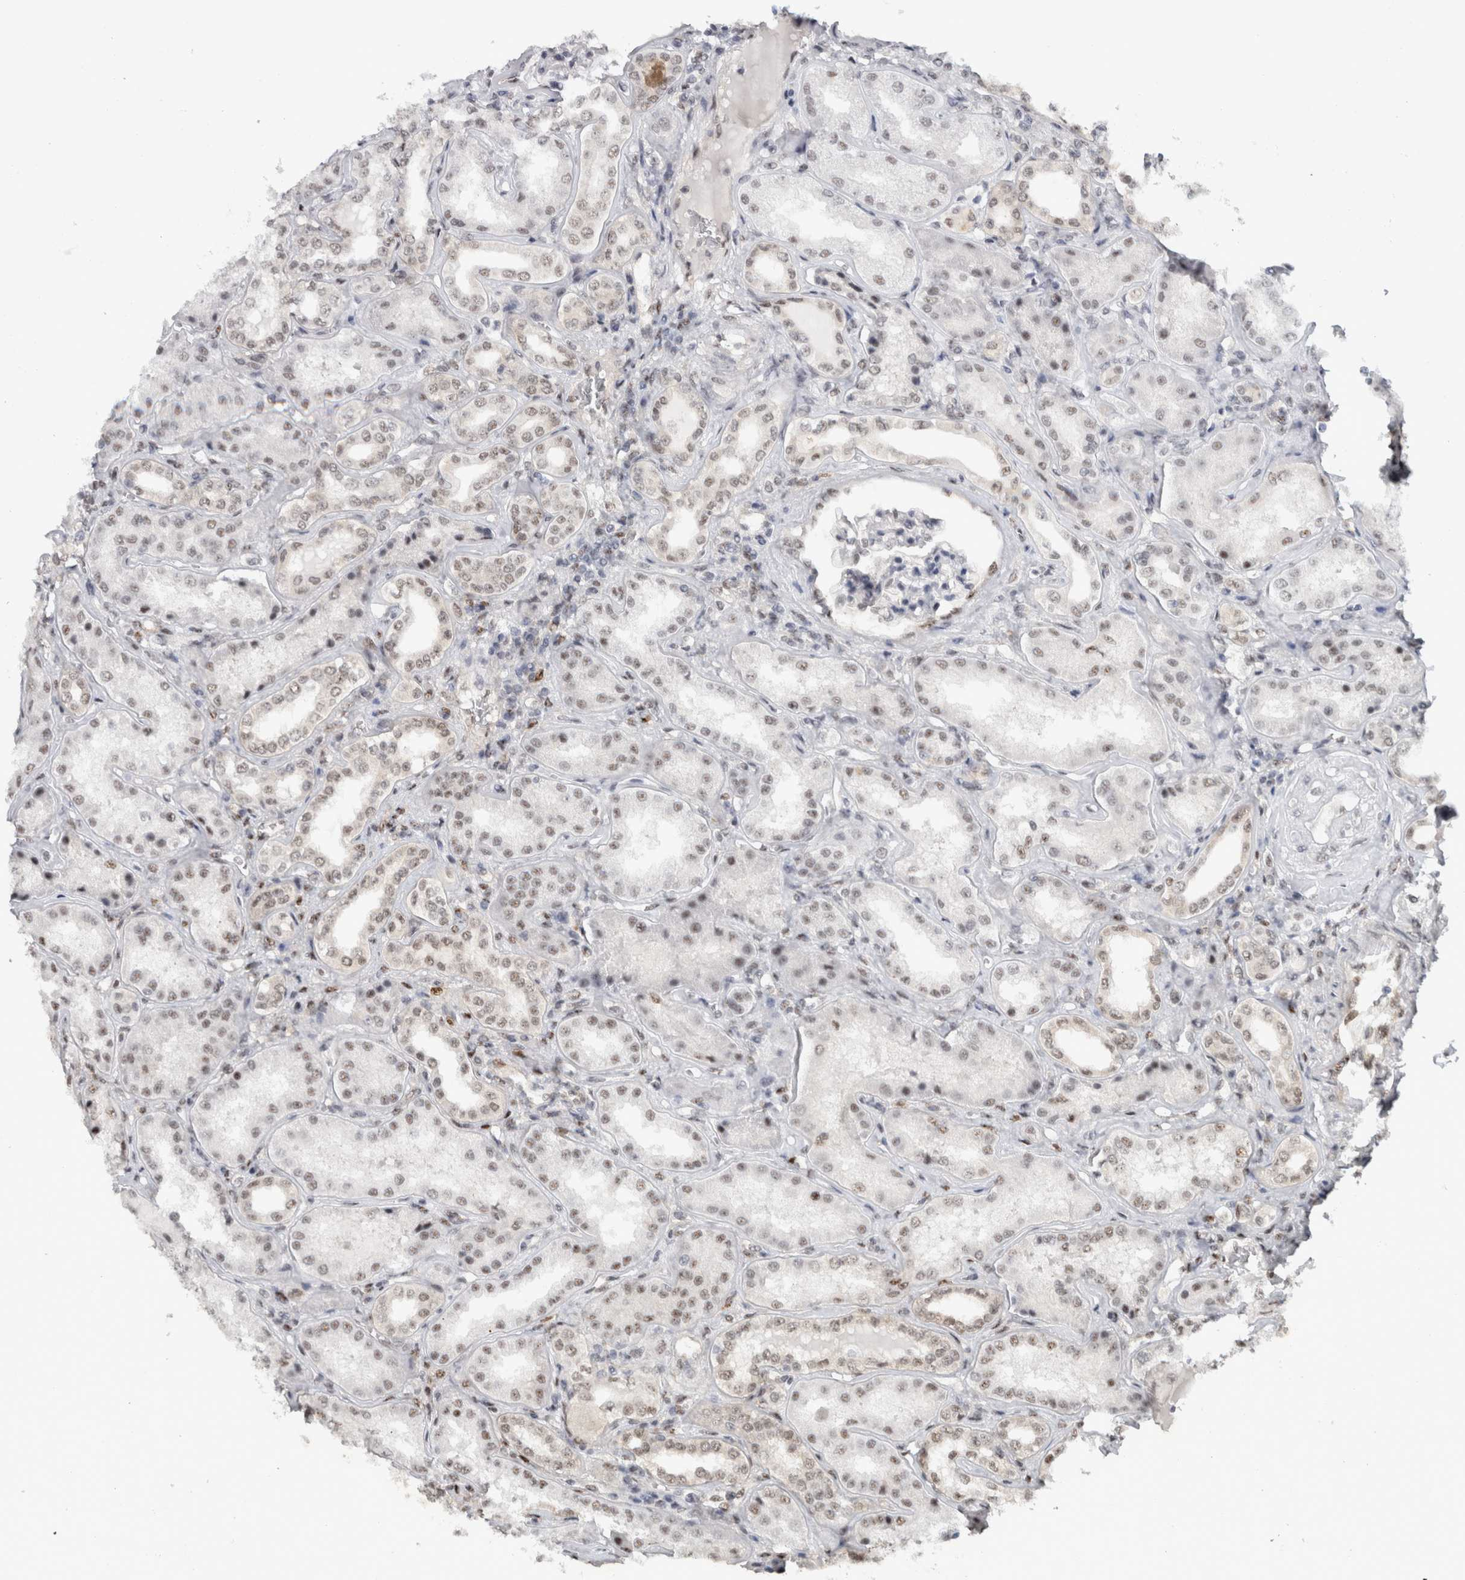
{"staining": {"intensity": "moderate", "quantity": "25%-75%", "location": "nuclear"}, "tissue": "kidney", "cell_type": "Cells in glomeruli", "image_type": "normal", "snomed": [{"axis": "morphology", "description": "Normal tissue, NOS"}, {"axis": "topography", "description": "Kidney"}], "caption": "Immunohistochemical staining of unremarkable human kidney shows 25%-75% levels of moderate nuclear protein expression in approximately 25%-75% of cells in glomeruli. The staining was performed using DAB (3,3'-diaminobenzidine) to visualize the protein expression in brown, while the nuclei were stained in blue with hematoxylin (Magnification: 20x).", "gene": "MKNK1", "patient": {"sex": "female", "age": 56}}